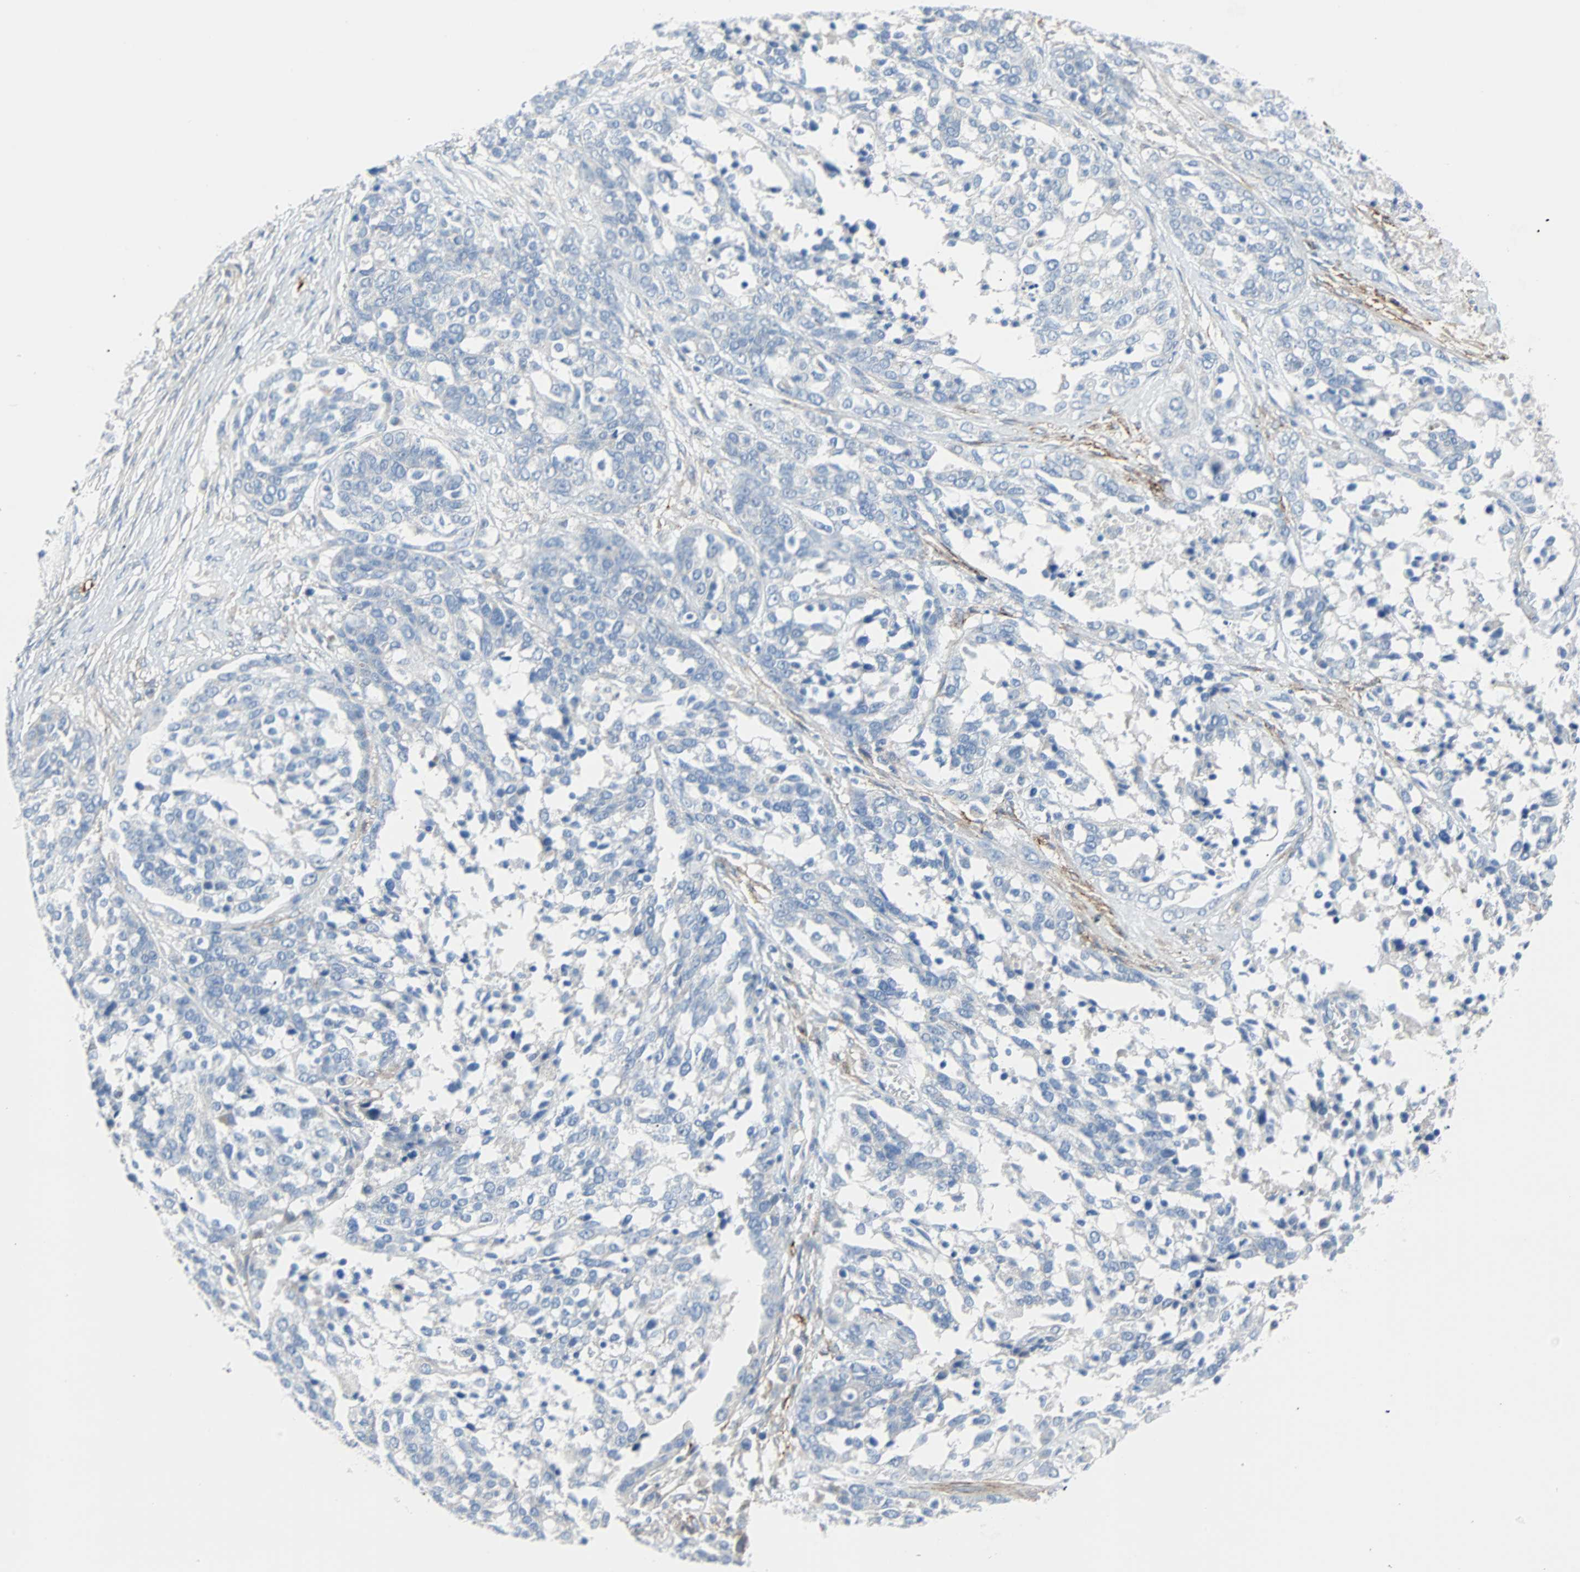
{"staining": {"intensity": "negative", "quantity": "none", "location": "none"}, "tissue": "ovarian cancer", "cell_type": "Tumor cells", "image_type": "cancer", "snomed": [{"axis": "morphology", "description": "Cystadenocarcinoma, serous, NOS"}, {"axis": "topography", "description": "Ovary"}], "caption": "The immunohistochemistry histopathology image has no significant expression in tumor cells of ovarian serous cystadenocarcinoma tissue.", "gene": "PDPN", "patient": {"sex": "female", "age": 44}}